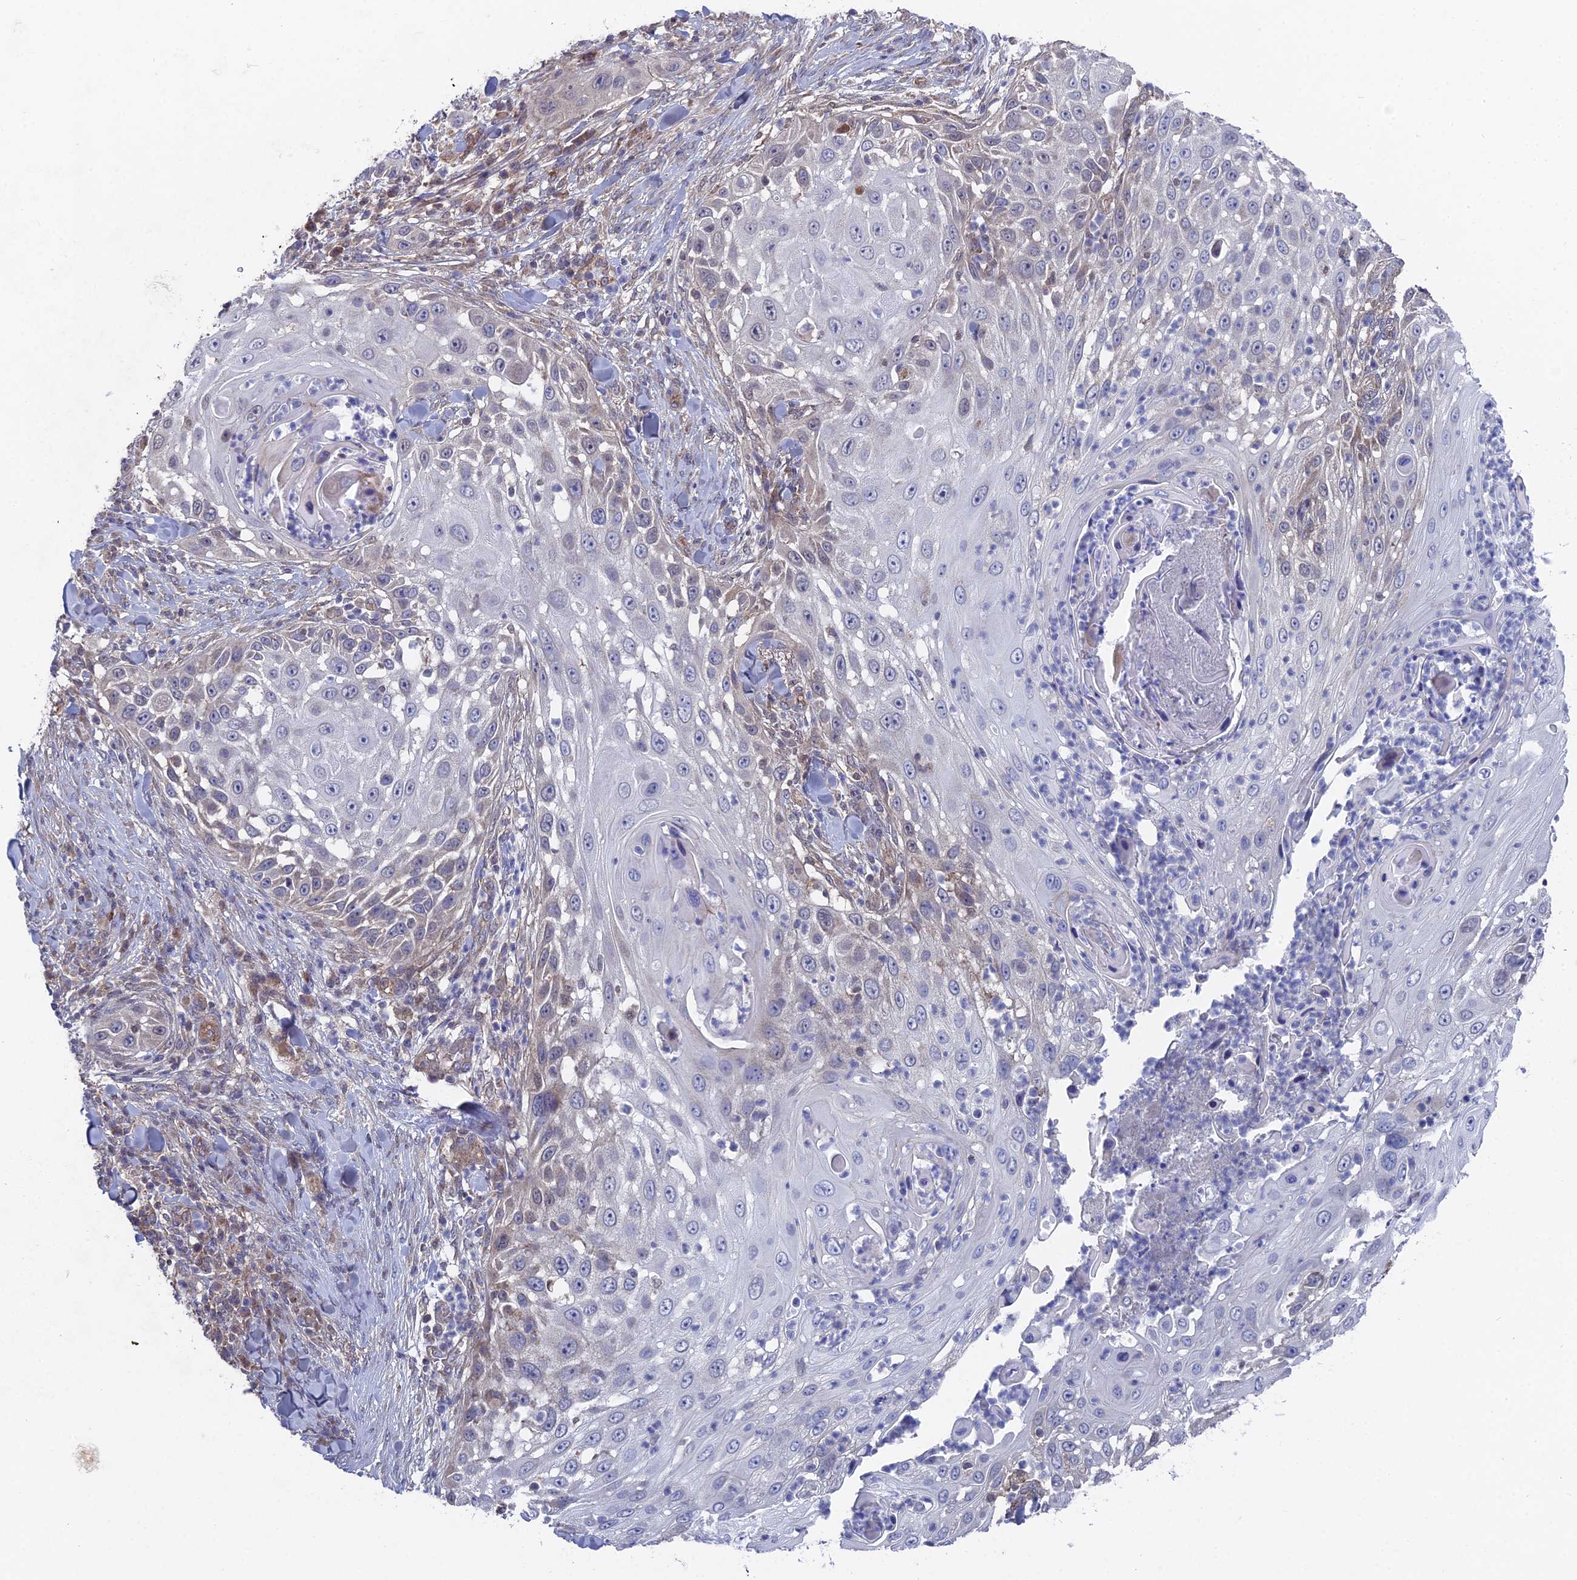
{"staining": {"intensity": "weak", "quantity": "<25%", "location": "cytoplasmic/membranous"}, "tissue": "skin cancer", "cell_type": "Tumor cells", "image_type": "cancer", "snomed": [{"axis": "morphology", "description": "Squamous cell carcinoma, NOS"}, {"axis": "topography", "description": "Skin"}], "caption": "This is an immunohistochemistry (IHC) image of skin cancer. There is no positivity in tumor cells.", "gene": "UNC5D", "patient": {"sex": "female", "age": 44}}